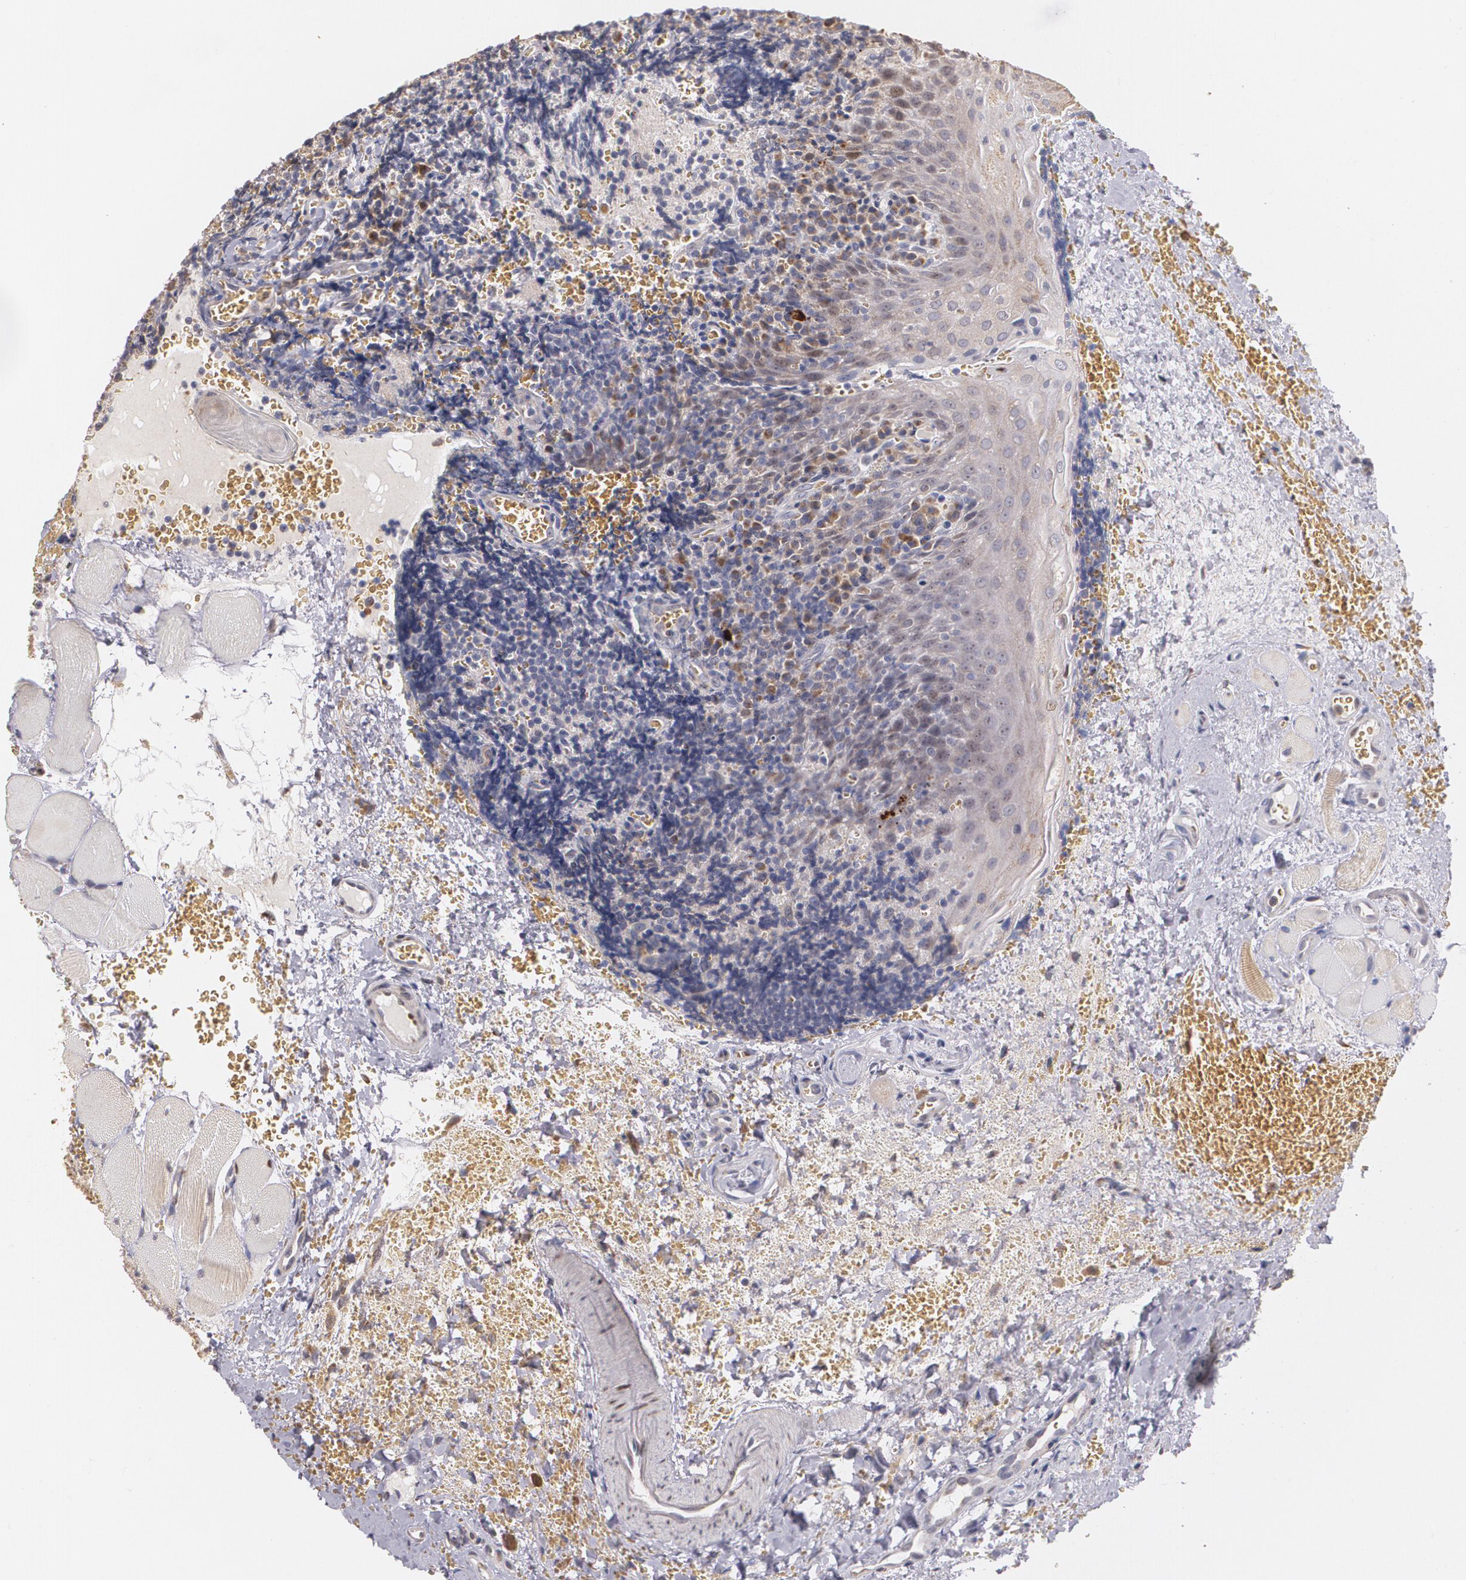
{"staining": {"intensity": "moderate", "quantity": "<25%", "location": "cytoplasmic/membranous"}, "tissue": "tonsil", "cell_type": "Germinal center cells", "image_type": "normal", "snomed": [{"axis": "morphology", "description": "Normal tissue, NOS"}, {"axis": "topography", "description": "Tonsil"}], "caption": "An immunohistochemistry (IHC) photomicrograph of normal tissue is shown. Protein staining in brown labels moderate cytoplasmic/membranous positivity in tonsil within germinal center cells. Using DAB (3,3'-diaminobenzidine) (brown) and hematoxylin (blue) stains, captured at high magnification using brightfield microscopy.", "gene": "ATF3", "patient": {"sex": "male", "age": 20}}